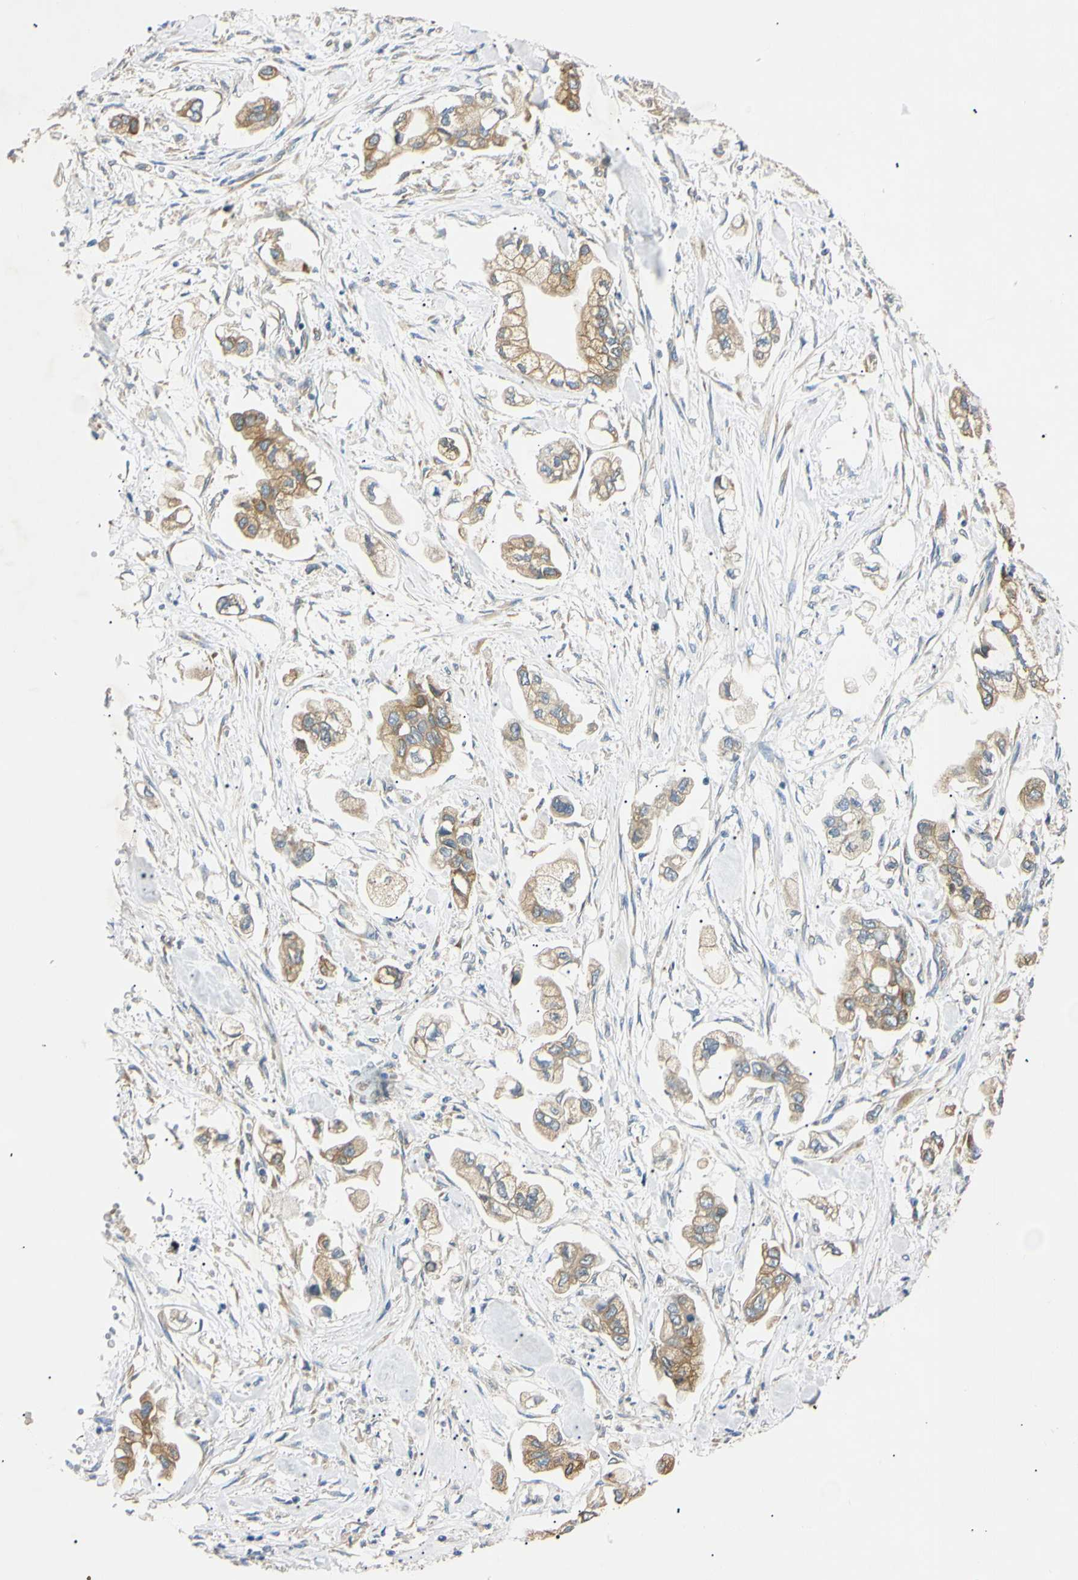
{"staining": {"intensity": "weak", "quantity": ">75%", "location": "cytoplasmic/membranous"}, "tissue": "stomach cancer", "cell_type": "Tumor cells", "image_type": "cancer", "snomed": [{"axis": "morphology", "description": "Adenocarcinoma, NOS"}, {"axis": "topography", "description": "Stomach"}], "caption": "Immunohistochemistry (IHC) staining of stomach adenocarcinoma, which exhibits low levels of weak cytoplasmic/membranous expression in about >75% of tumor cells indicating weak cytoplasmic/membranous protein positivity. The staining was performed using DAB (brown) for protein detection and nuclei were counterstained in hematoxylin (blue).", "gene": "DNAJB12", "patient": {"sex": "male", "age": 62}}